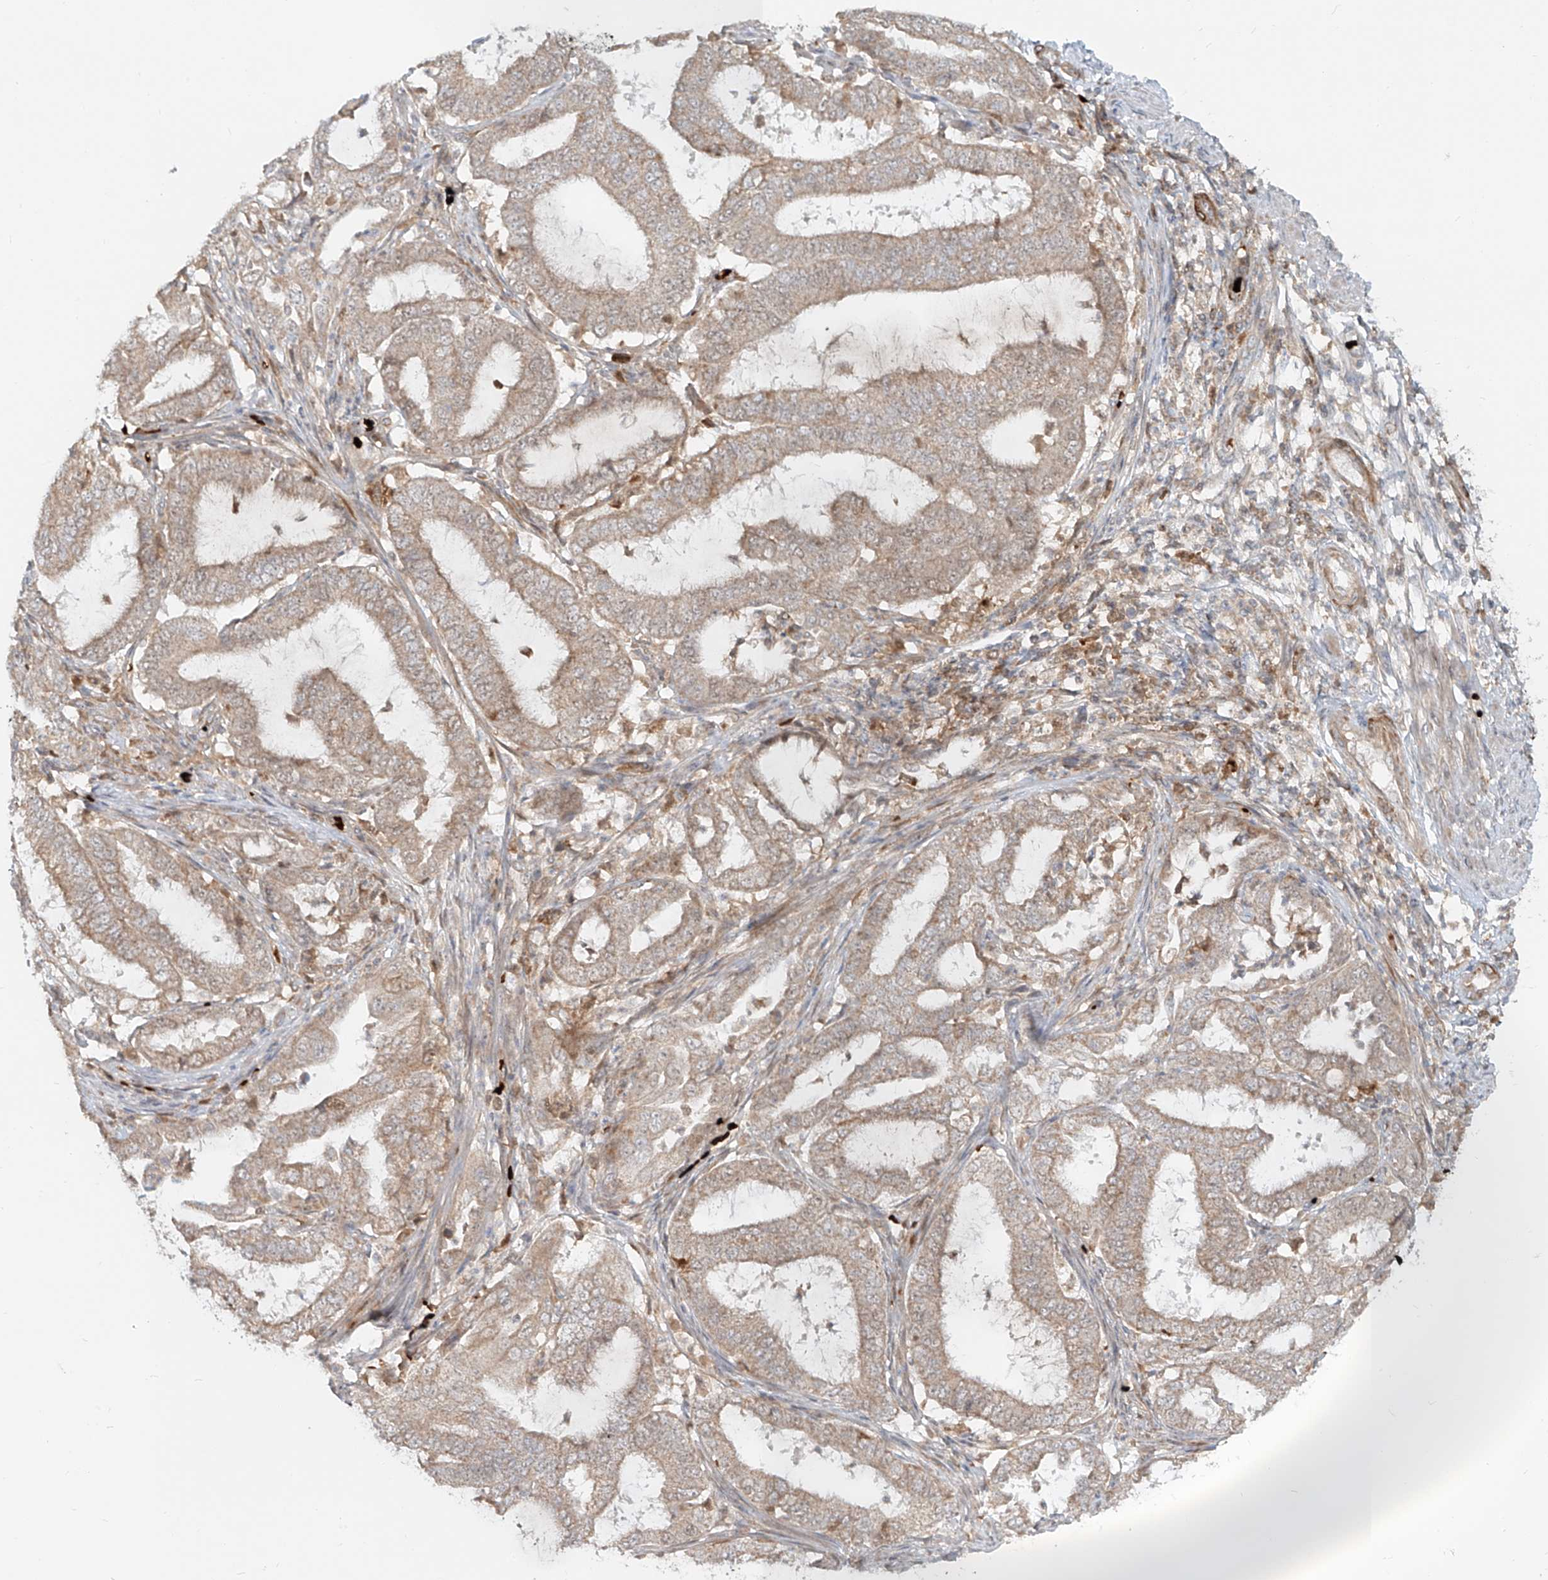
{"staining": {"intensity": "weak", "quantity": "<25%", "location": "cytoplasmic/membranous"}, "tissue": "endometrial cancer", "cell_type": "Tumor cells", "image_type": "cancer", "snomed": [{"axis": "morphology", "description": "Adenocarcinoma, NOS"}, {"axis": "topography", "description": "Endometrium"}], "caption": "Tumor cells are negative for brown protein staining in endometrial adenocarcinoma.", "gene": "FGD2", "patient": {"sex": "female", "age": 51}}